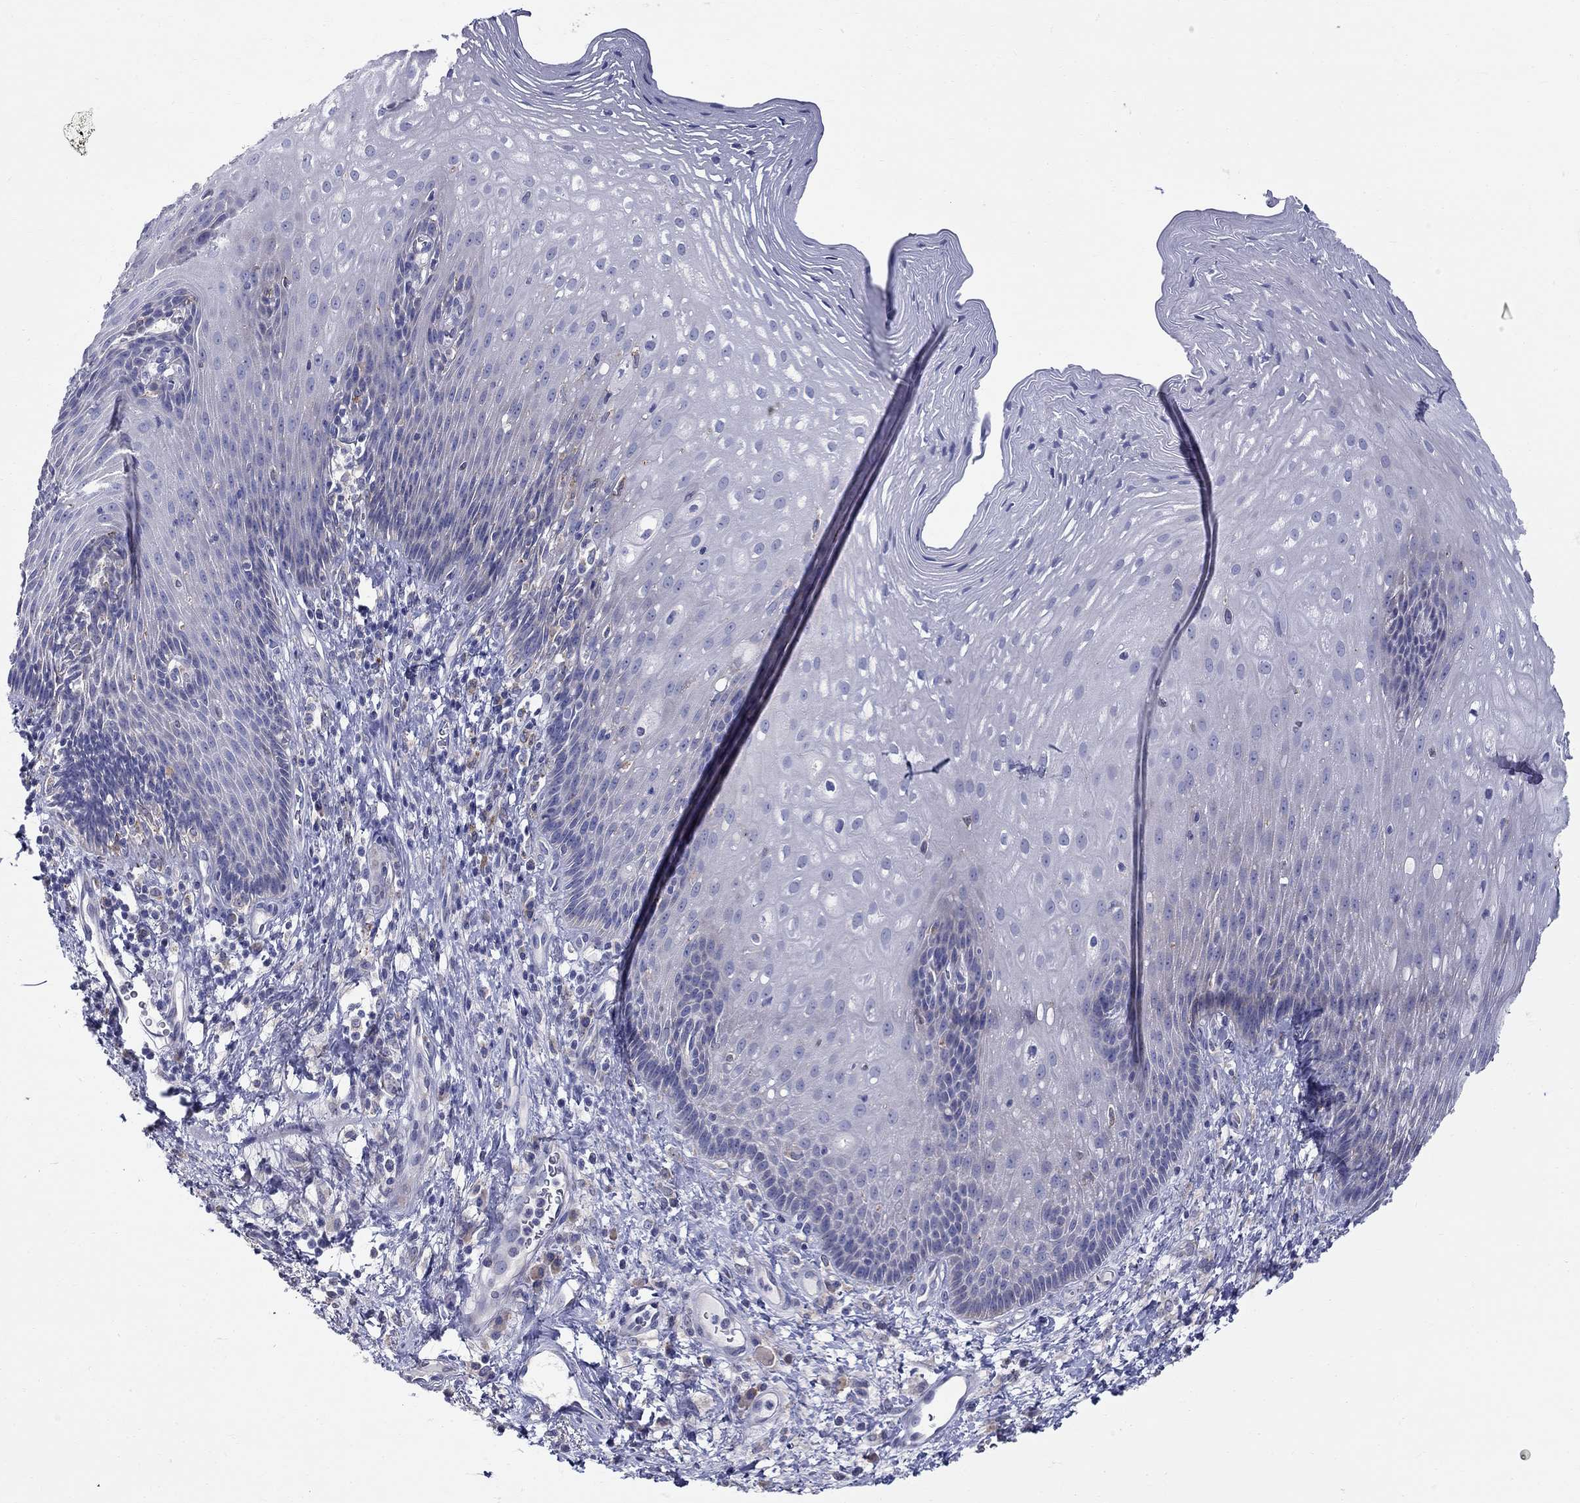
{"staining": {"intensity": "negative", "quantity": "none", "location": "none"}, "tissue": "esophagus", "cell_type": "Squamous epithelial cells", "image_type": "normal", "snomed": [{"axis": "morphology", "description": "Normal tissue, NOS"}, {"axis": "topography", "description": "Esophagus"}], "caption": "High power microscopy photomicrograph of an immunohistochemistry (IHC) micrograph of benign esophagus, revealing no significant expression in squamous epithelial cells. (DAB immunohistochemistry (IHC) with hematoxylin counter stain).", "gene": "QRFPR", "patient": {"sex": "male", "age": 76}}